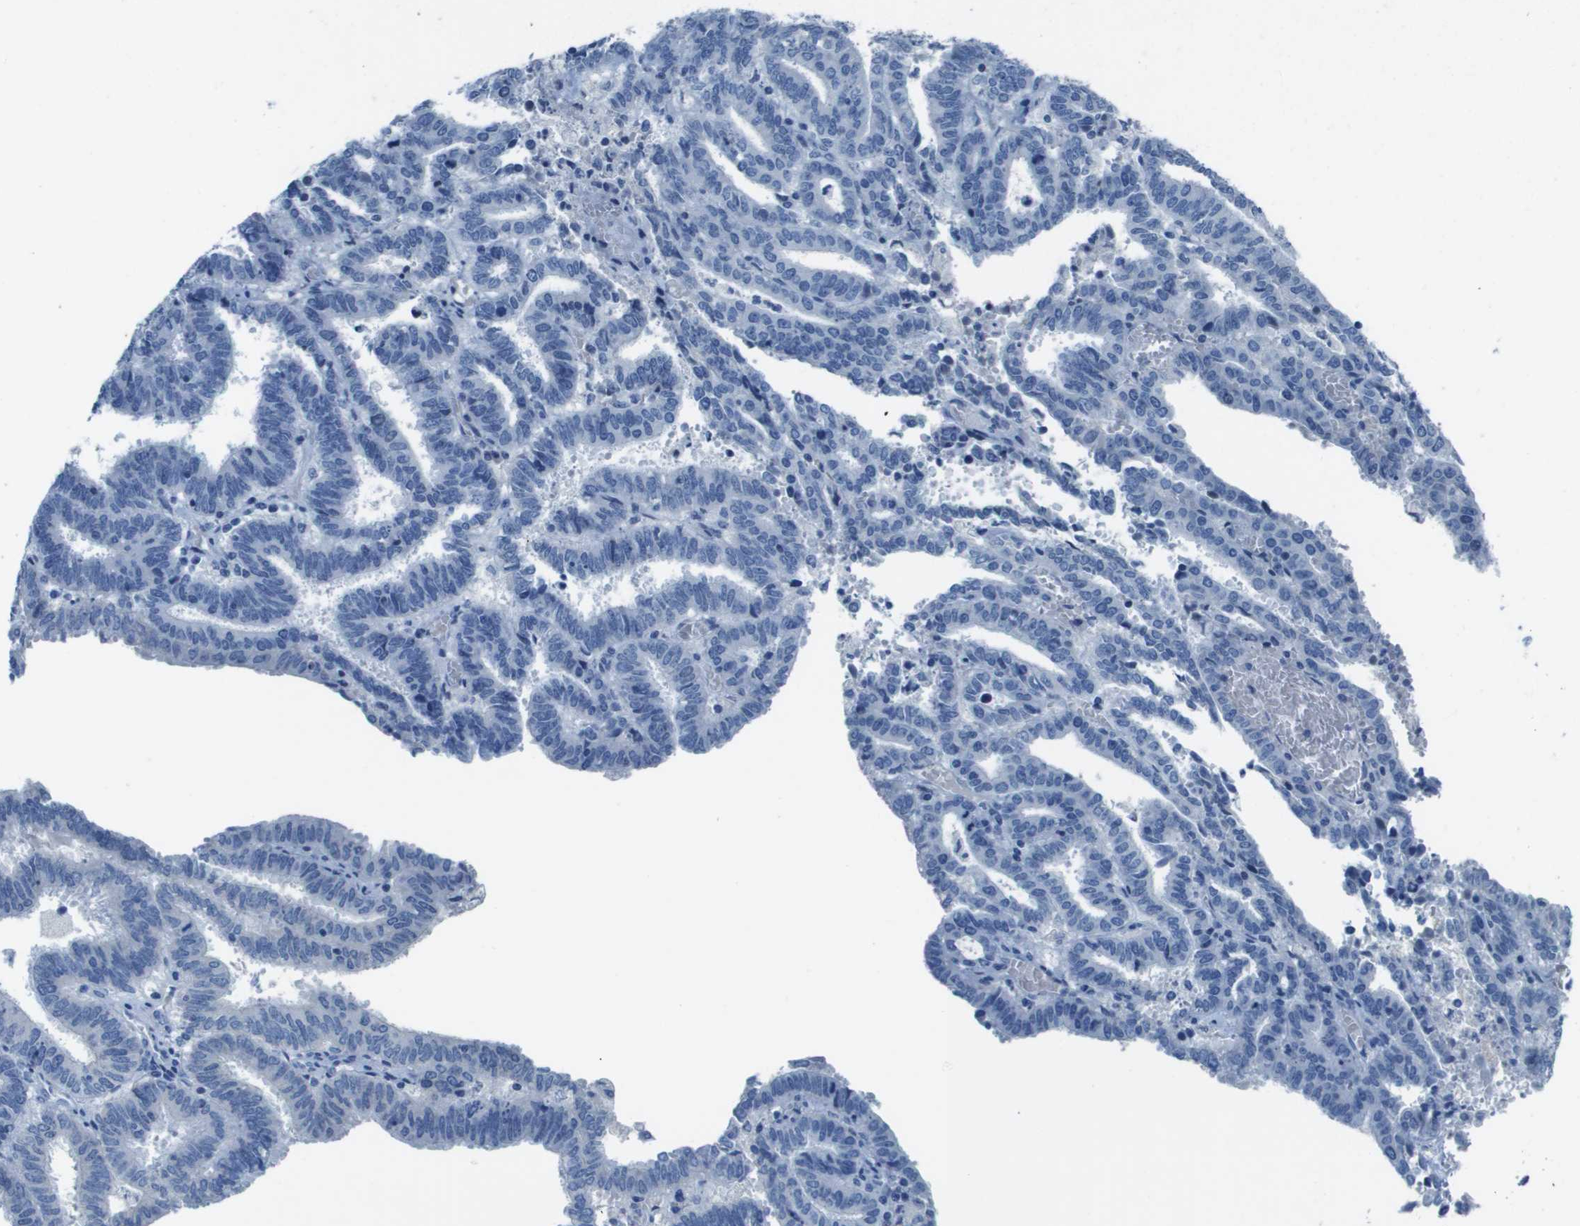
{"staining": {"intensity": "negative", "quantity": "none", "location": "none"}, "tissue": "endometrial cancer", "cell_type": "Tumor cells", "image_type": "cancer", "snomed": [{"axis": "morphology", "description": "Adenocarcinoma, NOS"}, {"axis": "topography", "description": "Uterus"}], "caption": "Immunohistochemical staining of human endometrial cancer (adenocarcinoma) reveals no significant expression in tumor cells.", "gene": "NCS1", "patient": {"sex": "female", "age": 83}}